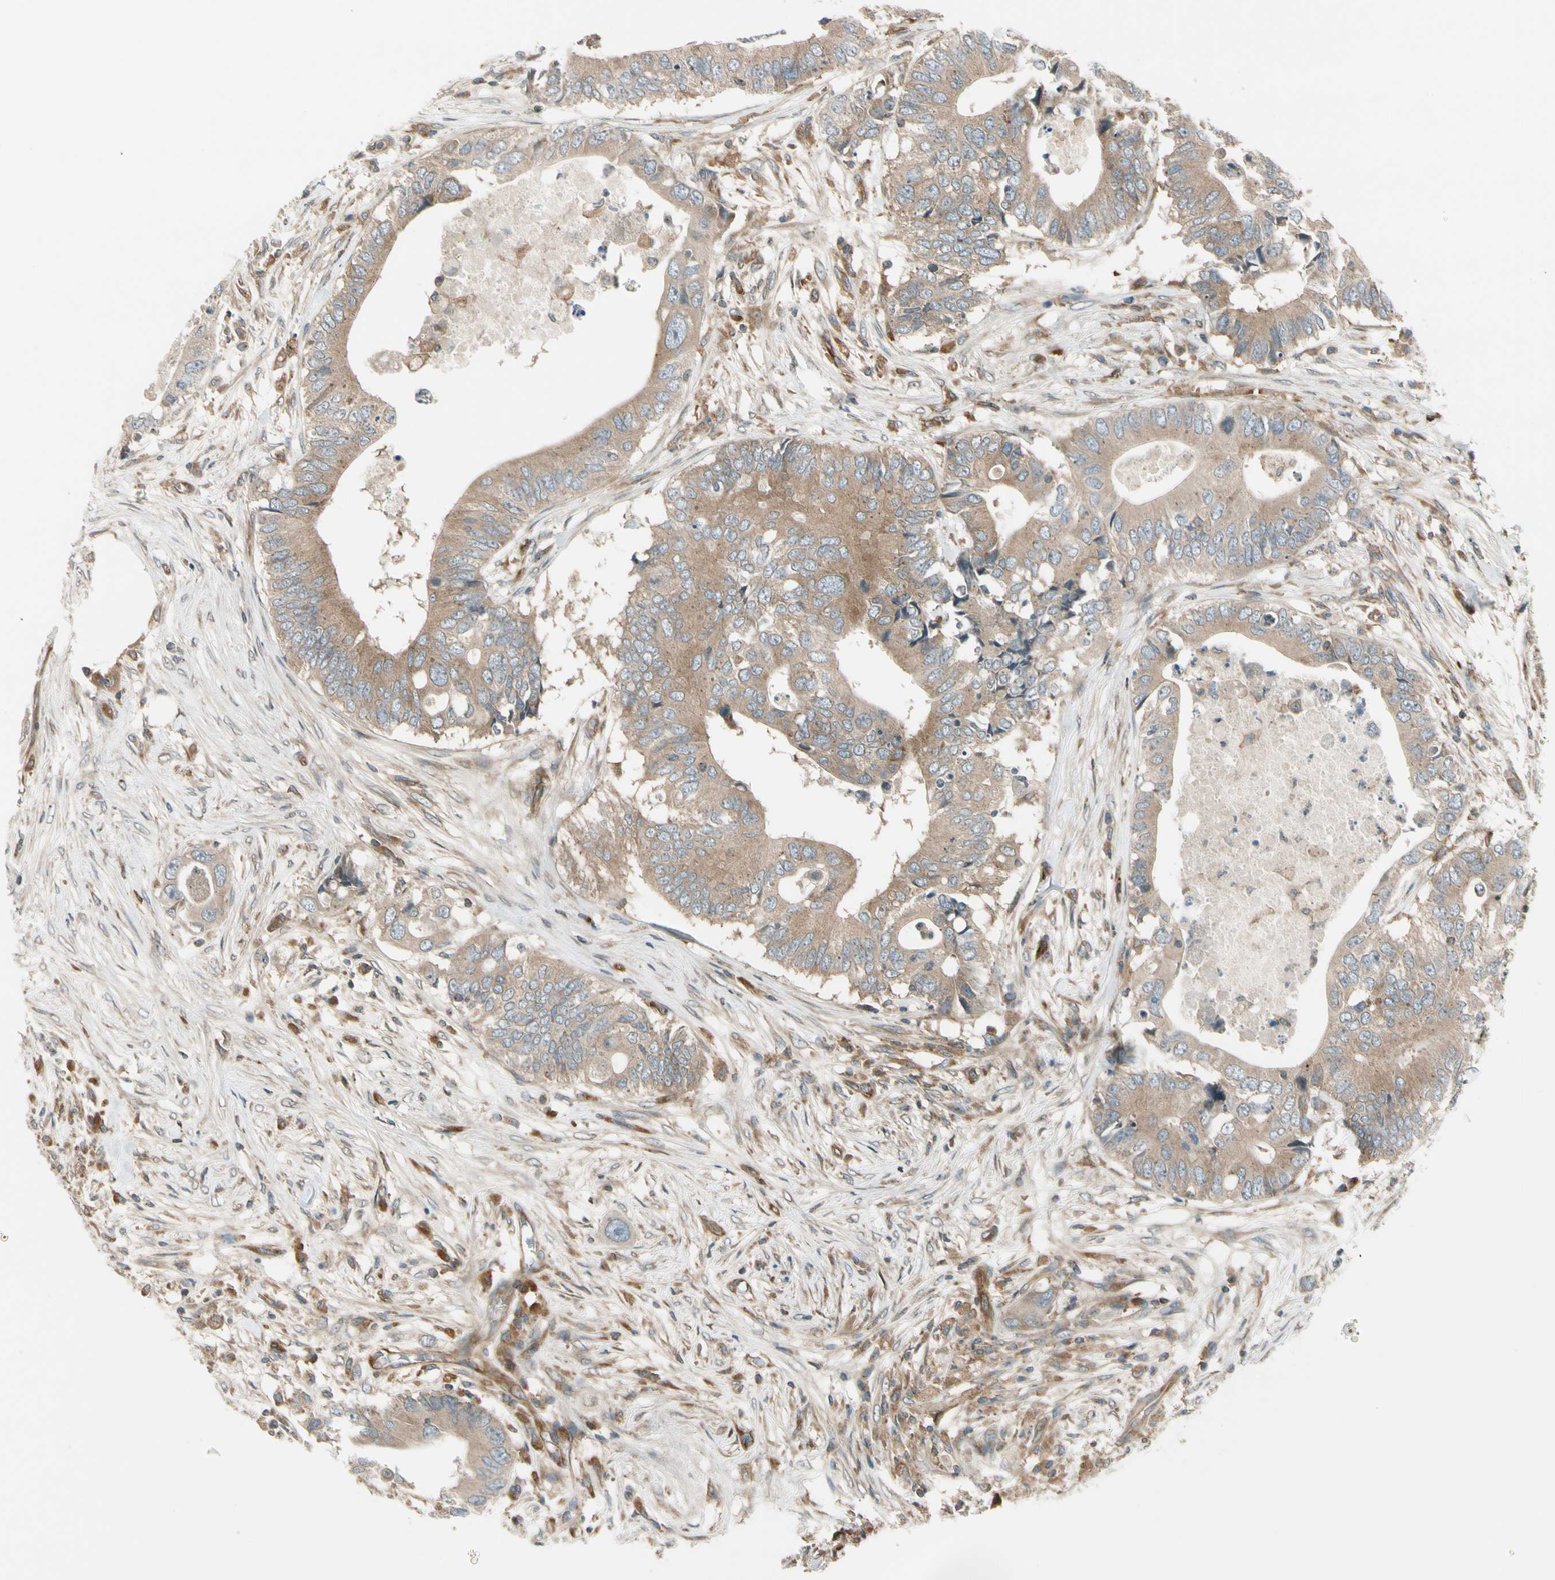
{"staining": {"intensity": "weak", "quantity": ">75%", "location": "cytoplasmic/membranous"}, "tissue": "colorectal cancer", "cell_type": "Tumor cells", "image_type": "cancer", "snomed": [{"axis": "morphology", "description": "Adenocarcinoma, NOS"}, {"axis": "topography", "description": "Colon"}], "caption": "Immunohistochemistry (IHC) of colorectal adenocarcinoma displays low levels of weak cytoplasmic/membranous staining in approximately >75% of tumor cells. Using DAB (brown) and hematoxylin (blue) stains, captured at high magnification using brightfield microscopy.", "gene": "TRIO", "patient": {"sex": "male", "age": 71}}